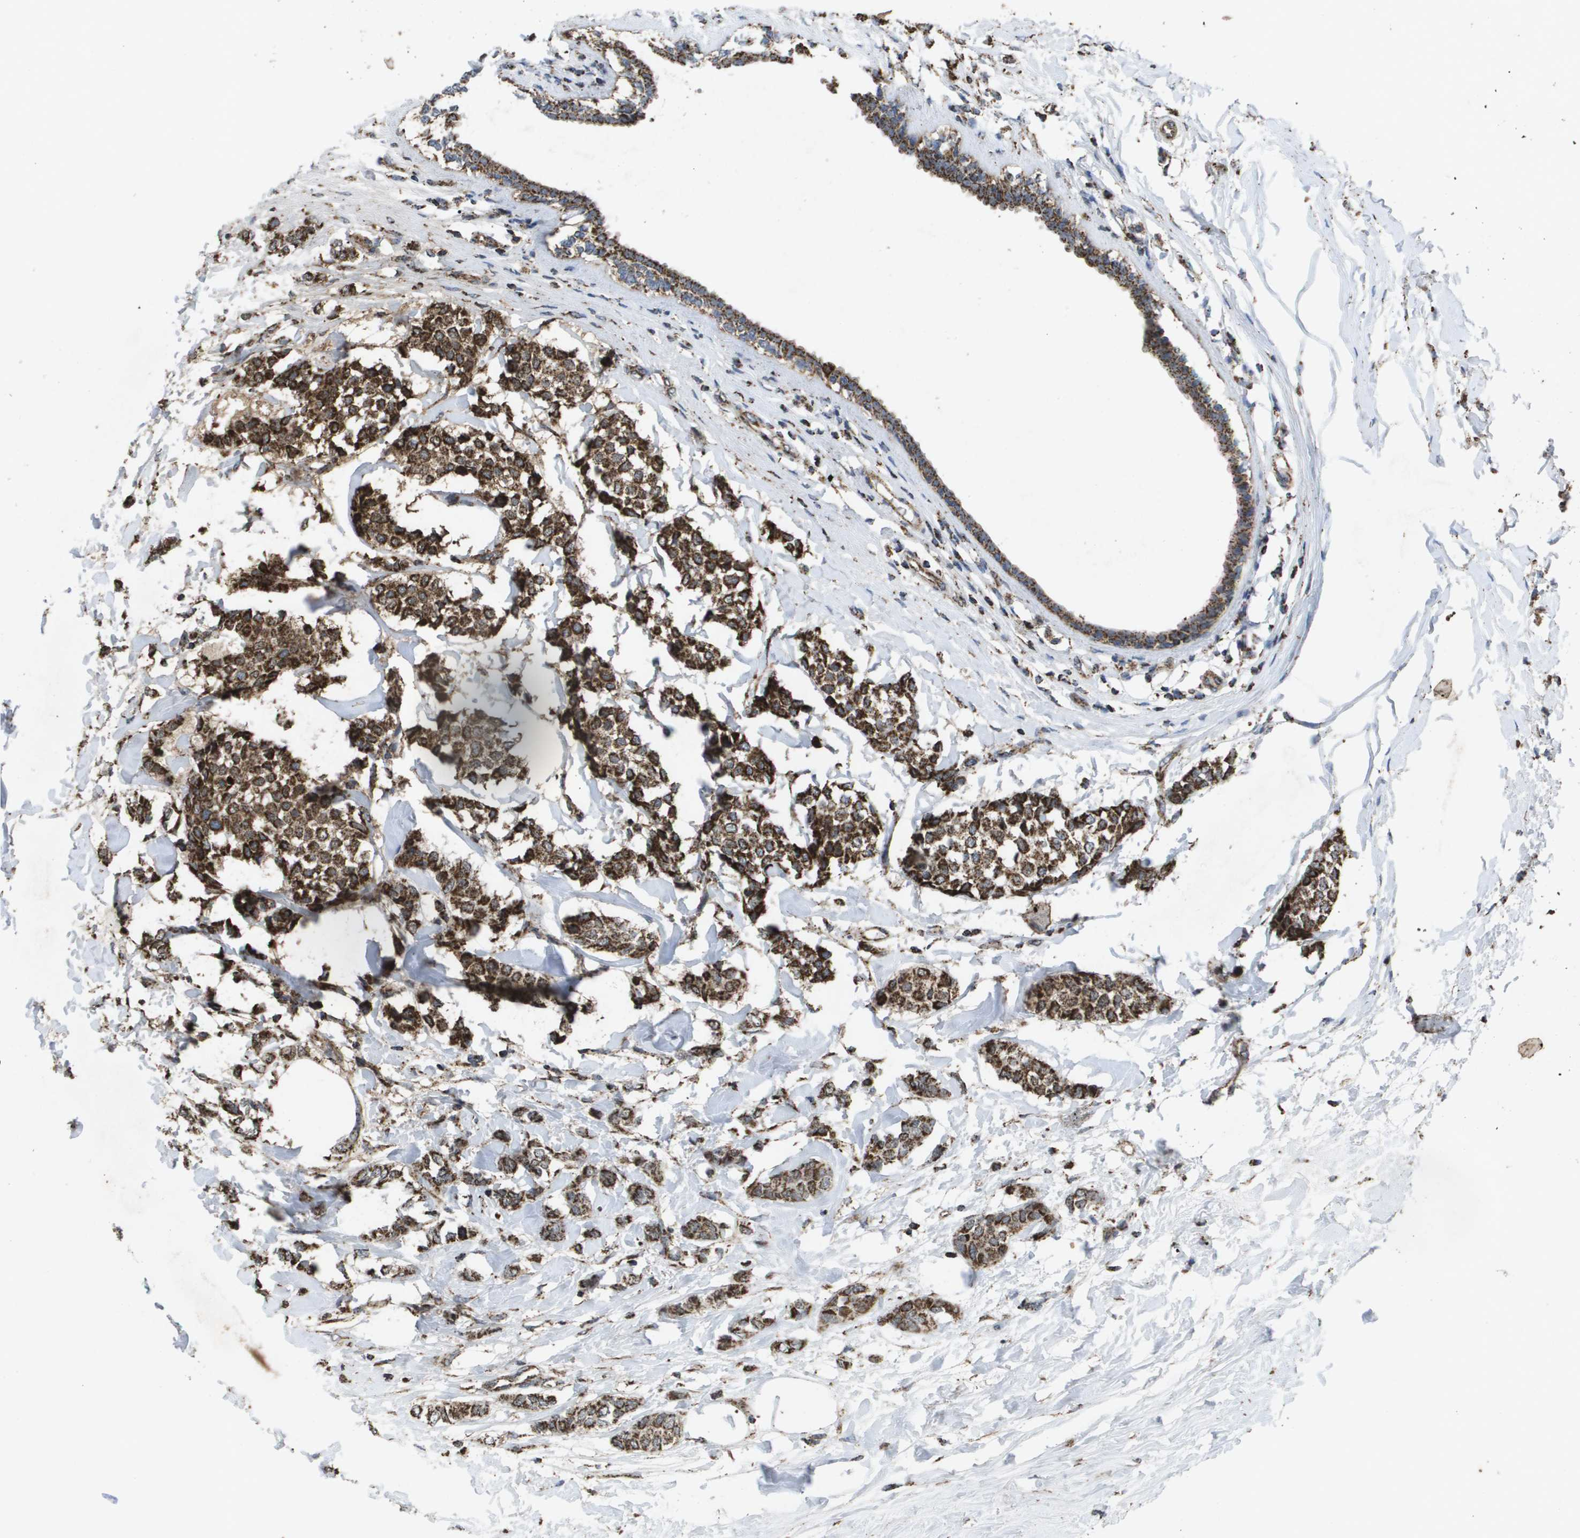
{"staining": {"intensity": "strong", "quantity": ">75%", "location": "cytoplasmic/membranous"}, "tissue": "breast cancer", "cell_type": "Tumor cells", "image_type": "cancer", "snomed": [{"axis": "morphology", "description": "Lobular carcinoma, in situ"}, {"axis": "morphology", "description": "Lobular carcinoma"}, {"axis": "topography", "description": "Breast"}], "caption": "Human lobular carcinoma (breast) stained for a protein (brown) demonstrates strong cytoplasmic/membranous positive staining in approximately >75% of tumor cells.", "gene": "HSPE1", "patient": {"sex": "female", "age": 41}}